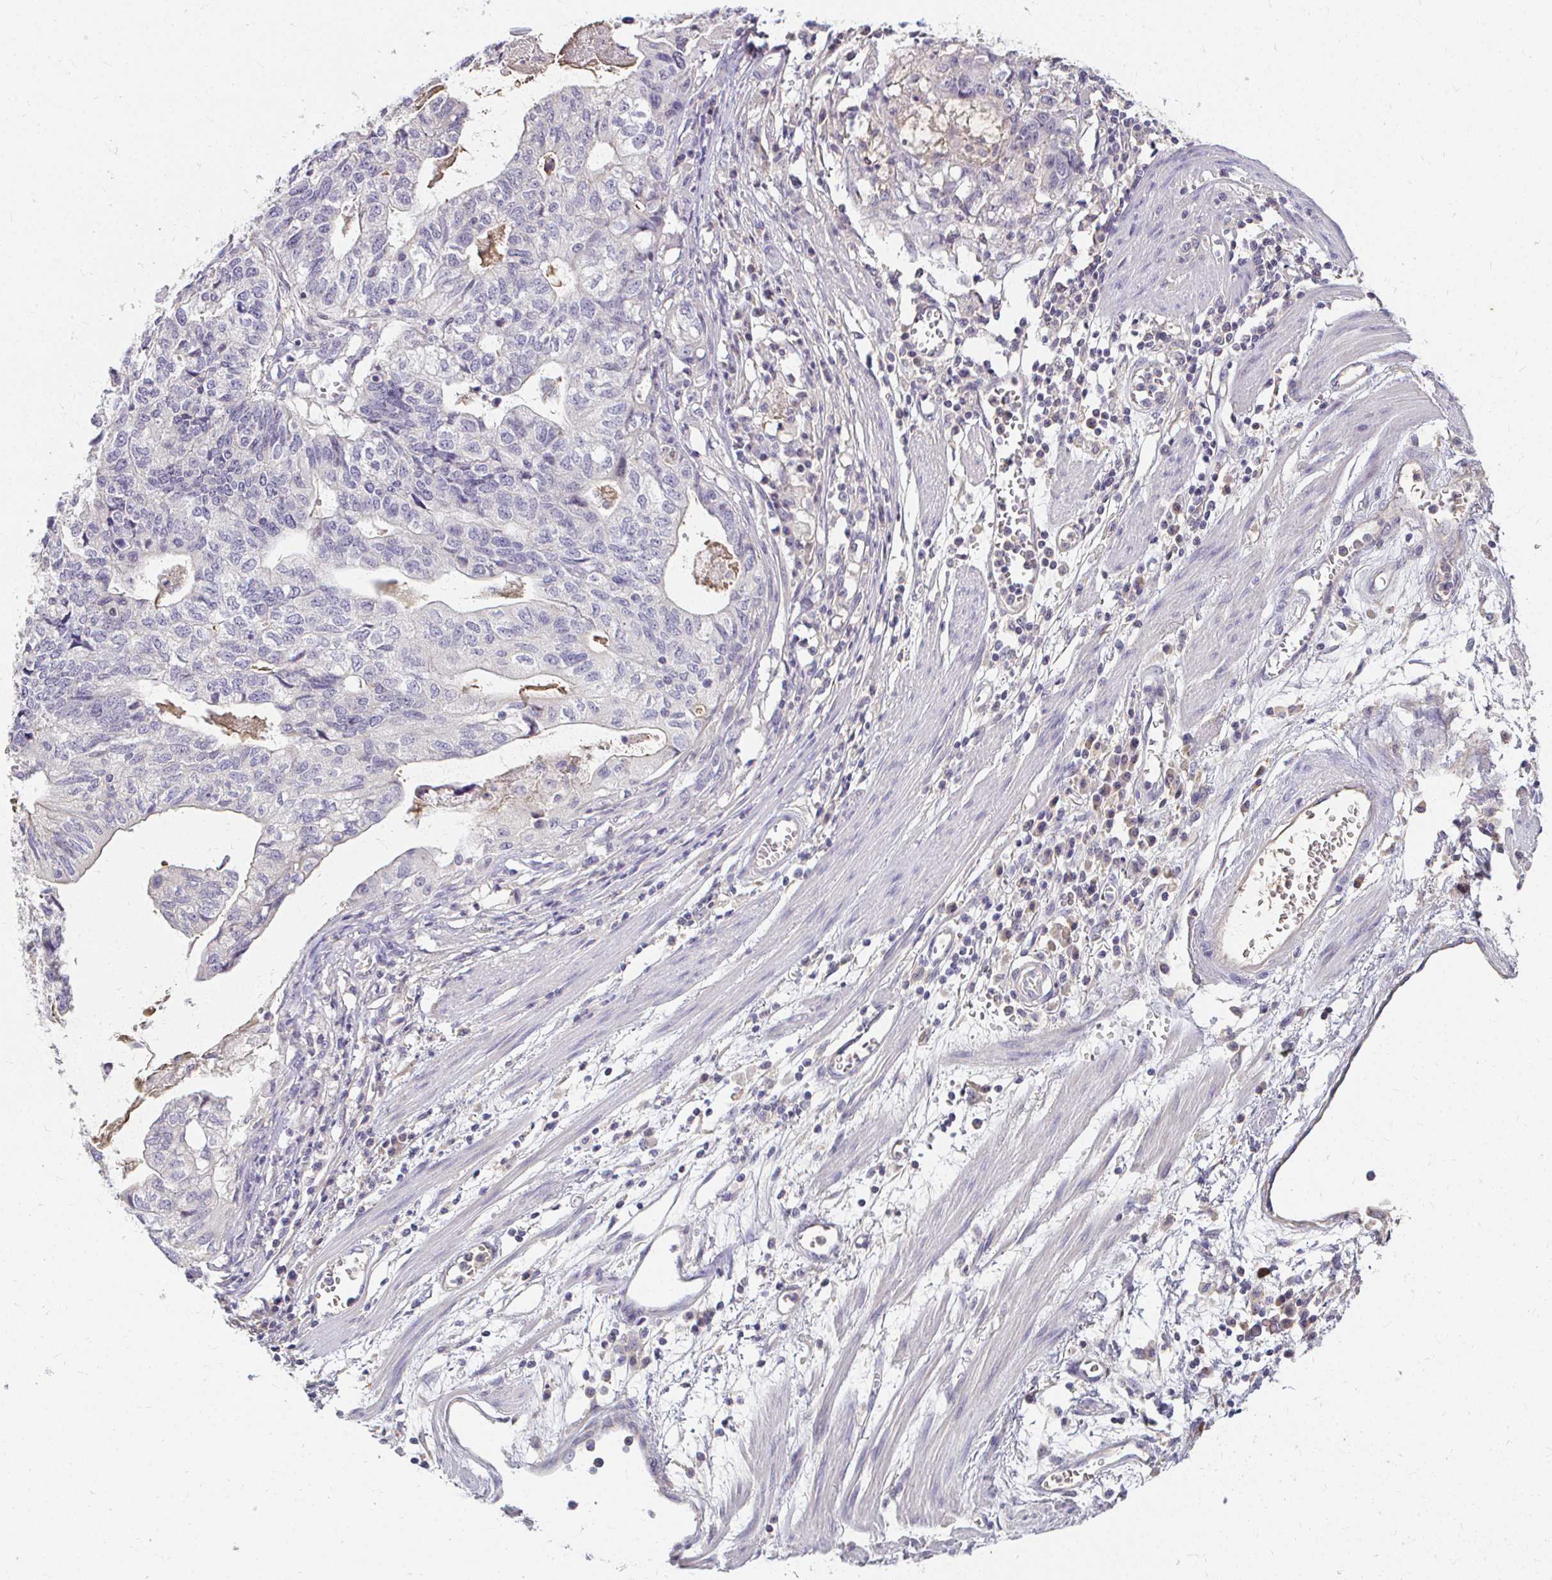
{"staining": {"intensity": "negative", "quantity": "none", "location": "none"}, "tissue": "stomach cancer", "cell_type": "Tumor cells", "image_type": "cancer", "snomed": [{"axis": "morphology", "description": "Adenocarcinoma, NOS"}, {"axis": "topography", "description": "Stomach, upper"}], "caption": "An immunohistochemistry (IHC) image of stomach cancer is shown. There is no staining in tumor cells of stomach cancer.", "gene": "LOXL4", "patient": {"sex": "female", "age": 67}}